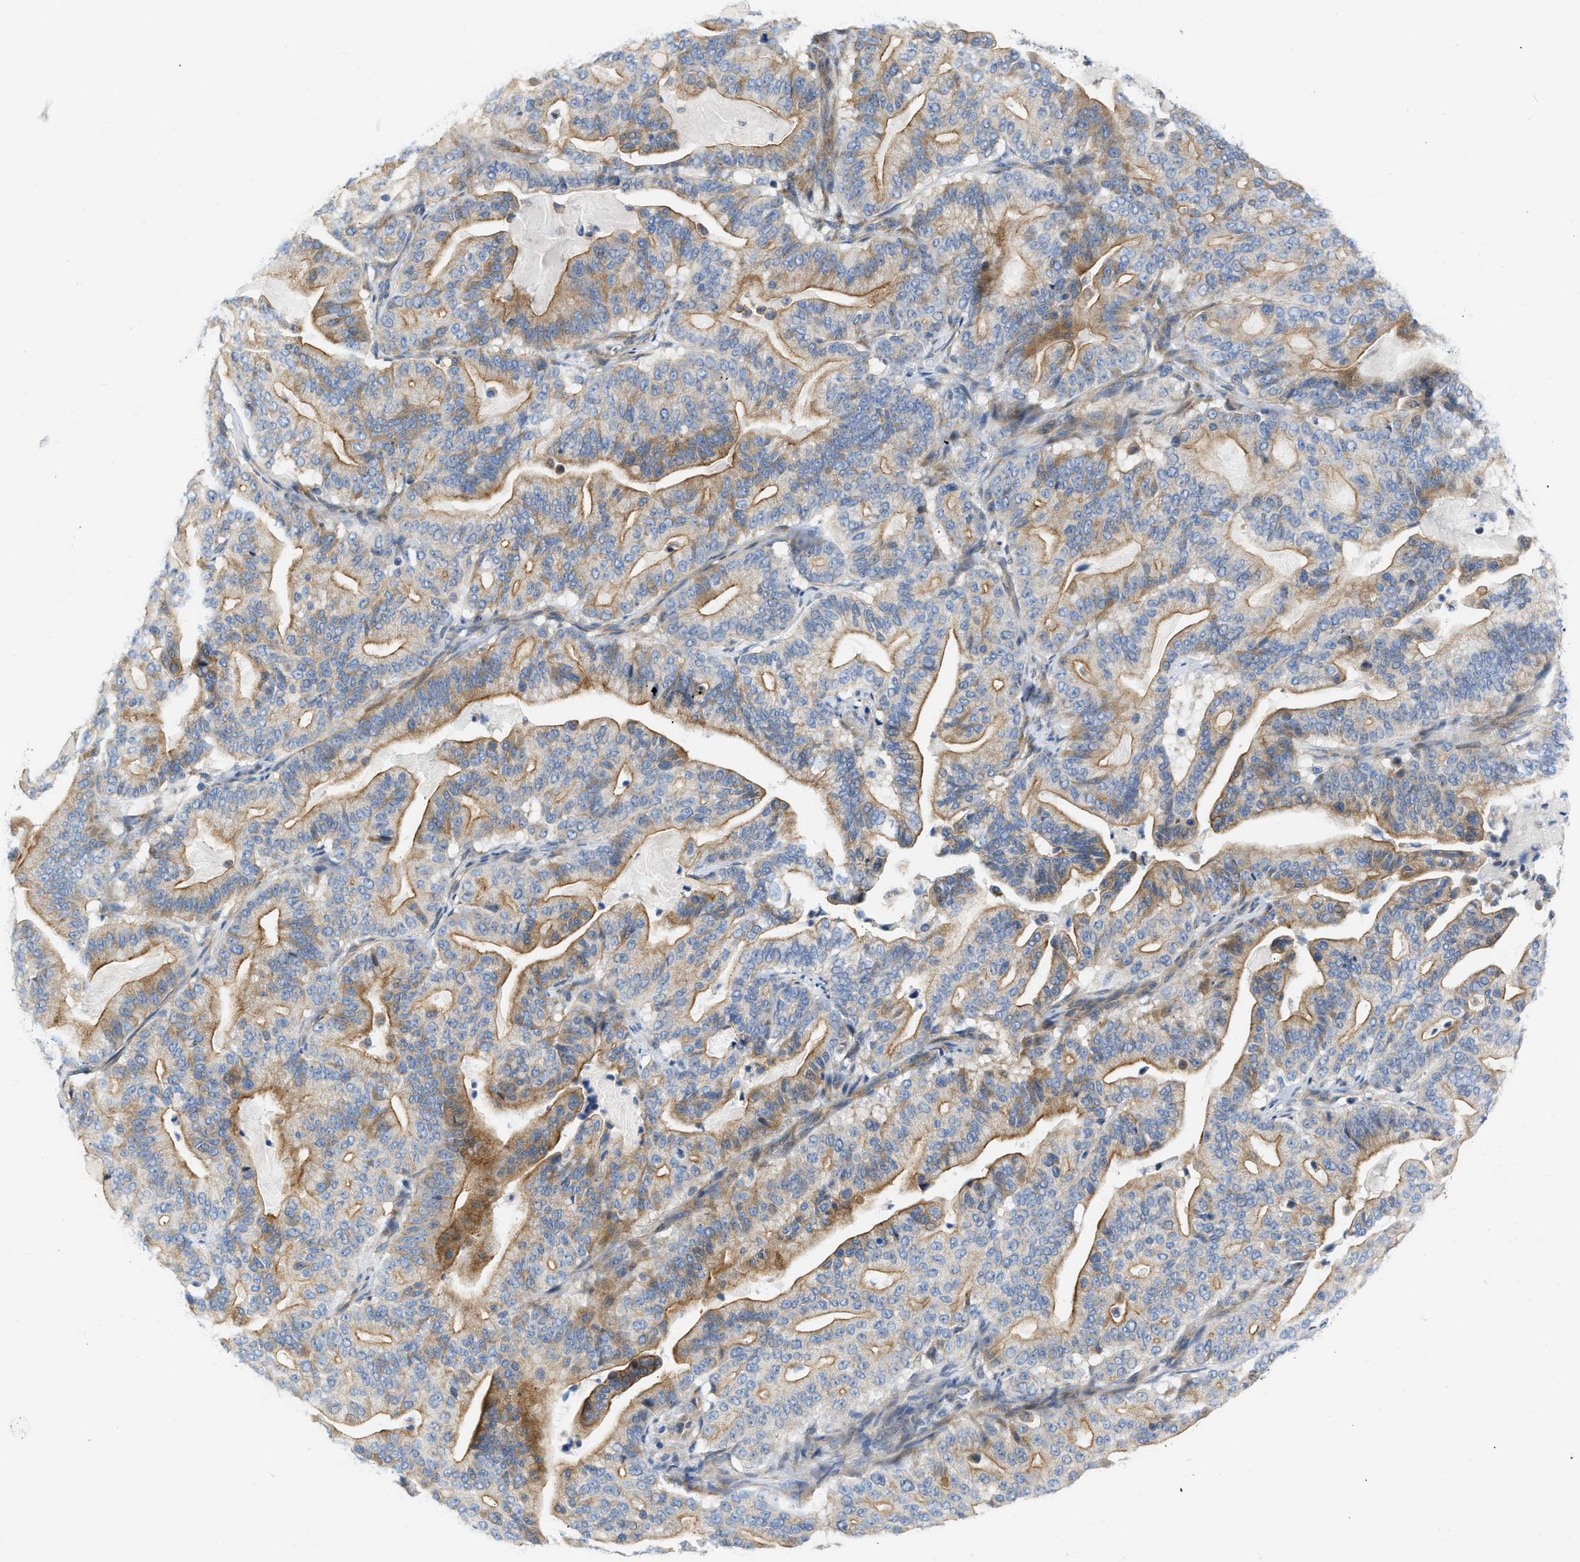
{"staining": {"intensity": "moderate", "quantity": ">75%", "location": "cytoplasmic/membranous"}, "tissue": "pancreatic cancer", "cell_type": "Tumor cells", "image_type": "cancer", "snomed": [{"axis": "morphology", "description": "Adenocarcinoma, NOS"}, {"axis": "topography", "description": "Pancreas"}], "caption": "Immunohistochemical staining of human pancreatic cancer displays medium levels of moderate cytoplasmic/membranous protein staining in approximately >75% of tumor cells. The staining was performed using DAB to visualize the protein expression in brown, while the nuclei were stained in blue with hematoxylin (Magnification: 20x).", "gene": "FHL1", "patient": {"sex": "male", "age": 63}}